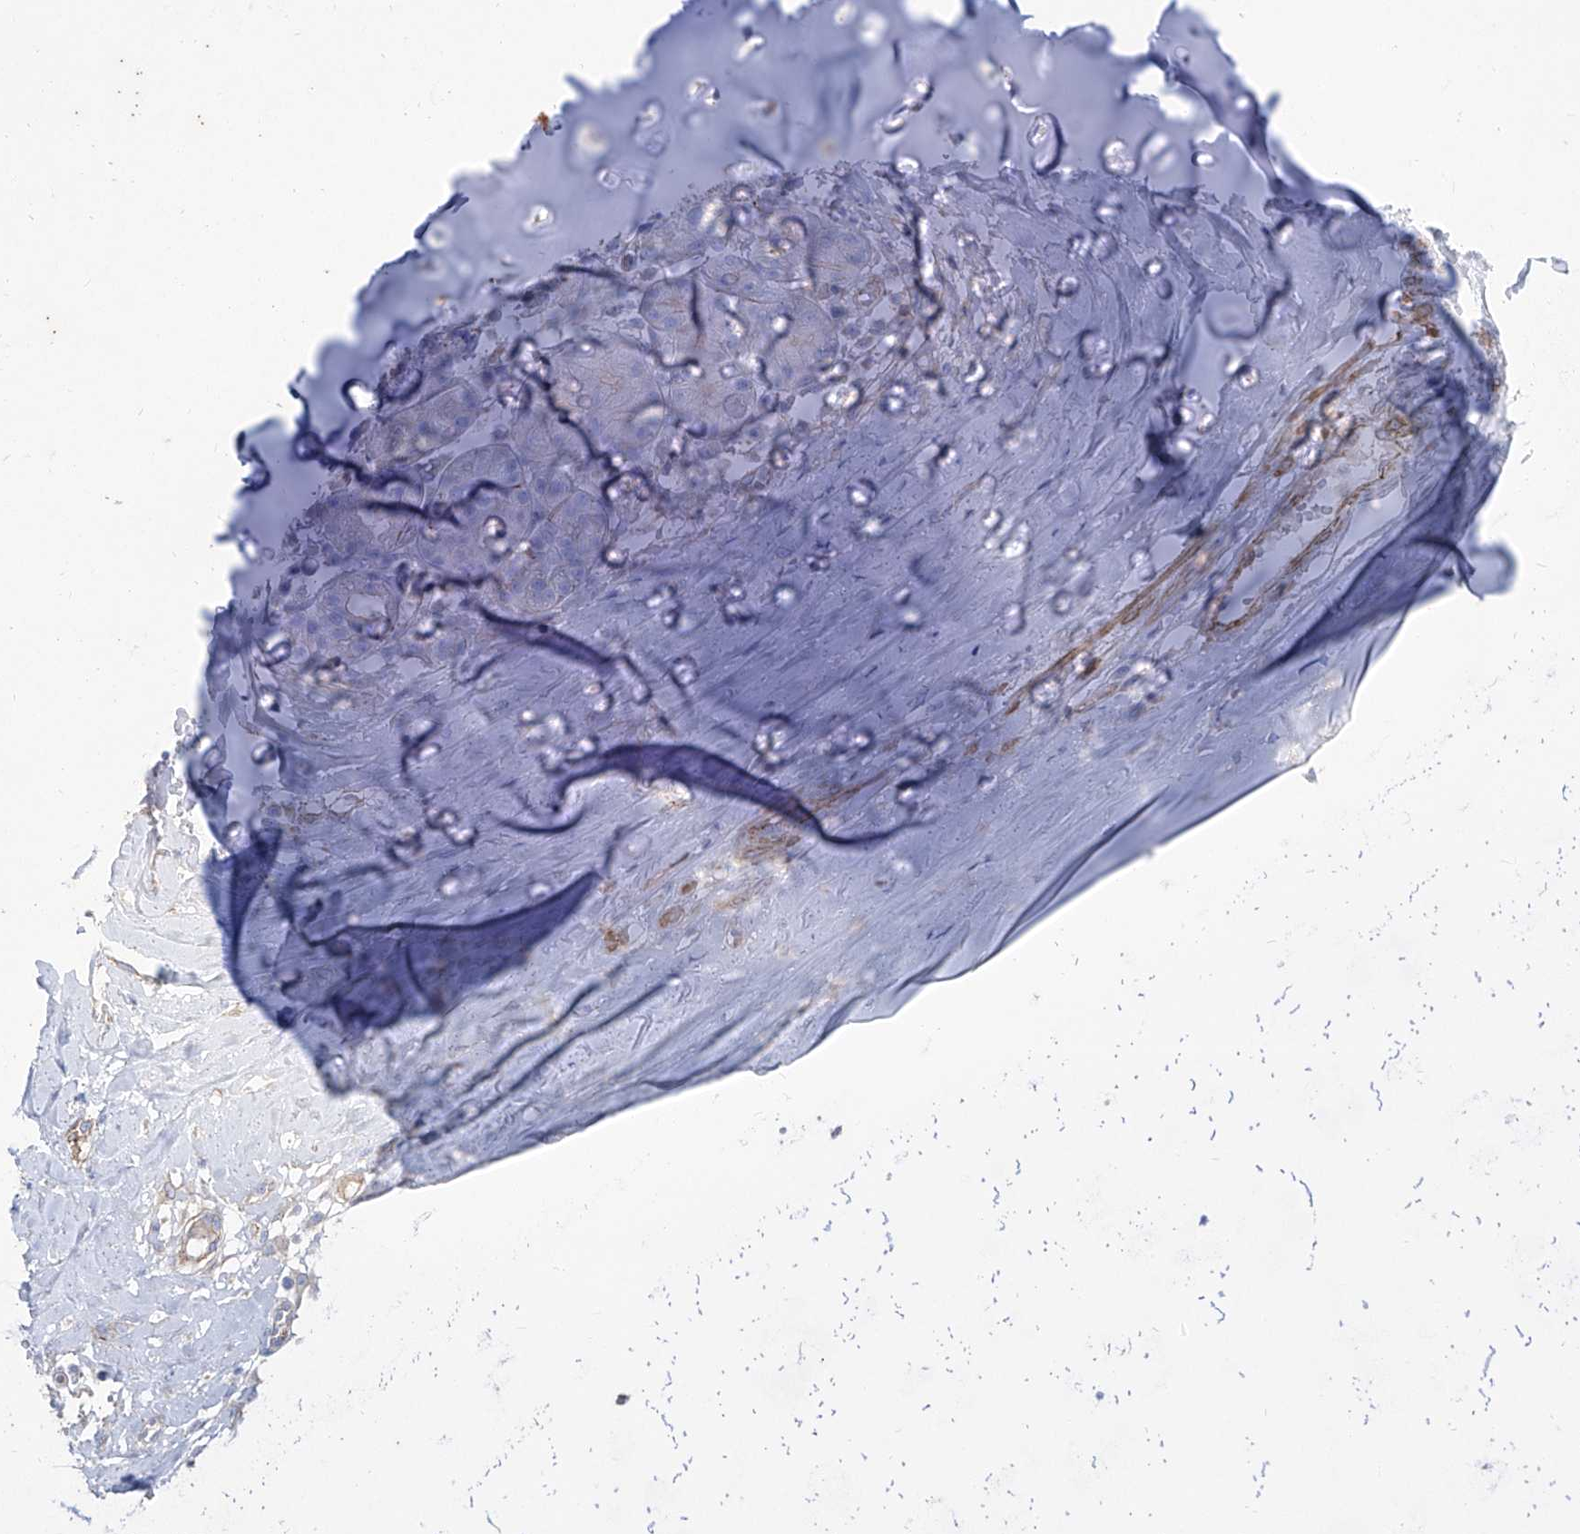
{"staining": {"intensity": "negative", "quantity": "none", "location": "none"}, "tissue": "adipose tissue", "cell_type": "Adipocytes", "image_type": "normal", "snomed": [{"axis": "morphology", "description": "Normal tissue, NOS"}, {"axis": "morphology", "description": "Basal cell carcinoma"}, {"axis": "topography", "description": "Cartilage tissue"}, {"axis": "topography", "description": "Nasopharynx"}, {"axis": "topography", "description": "Oral tissue"}], "caption": "DAB immunohistochemical staining of normal human adipose tissue demonstrates no significant expression in adipocytes.", "gene": "C1orf74", "patient": {"sex": "female", "age": 77}}